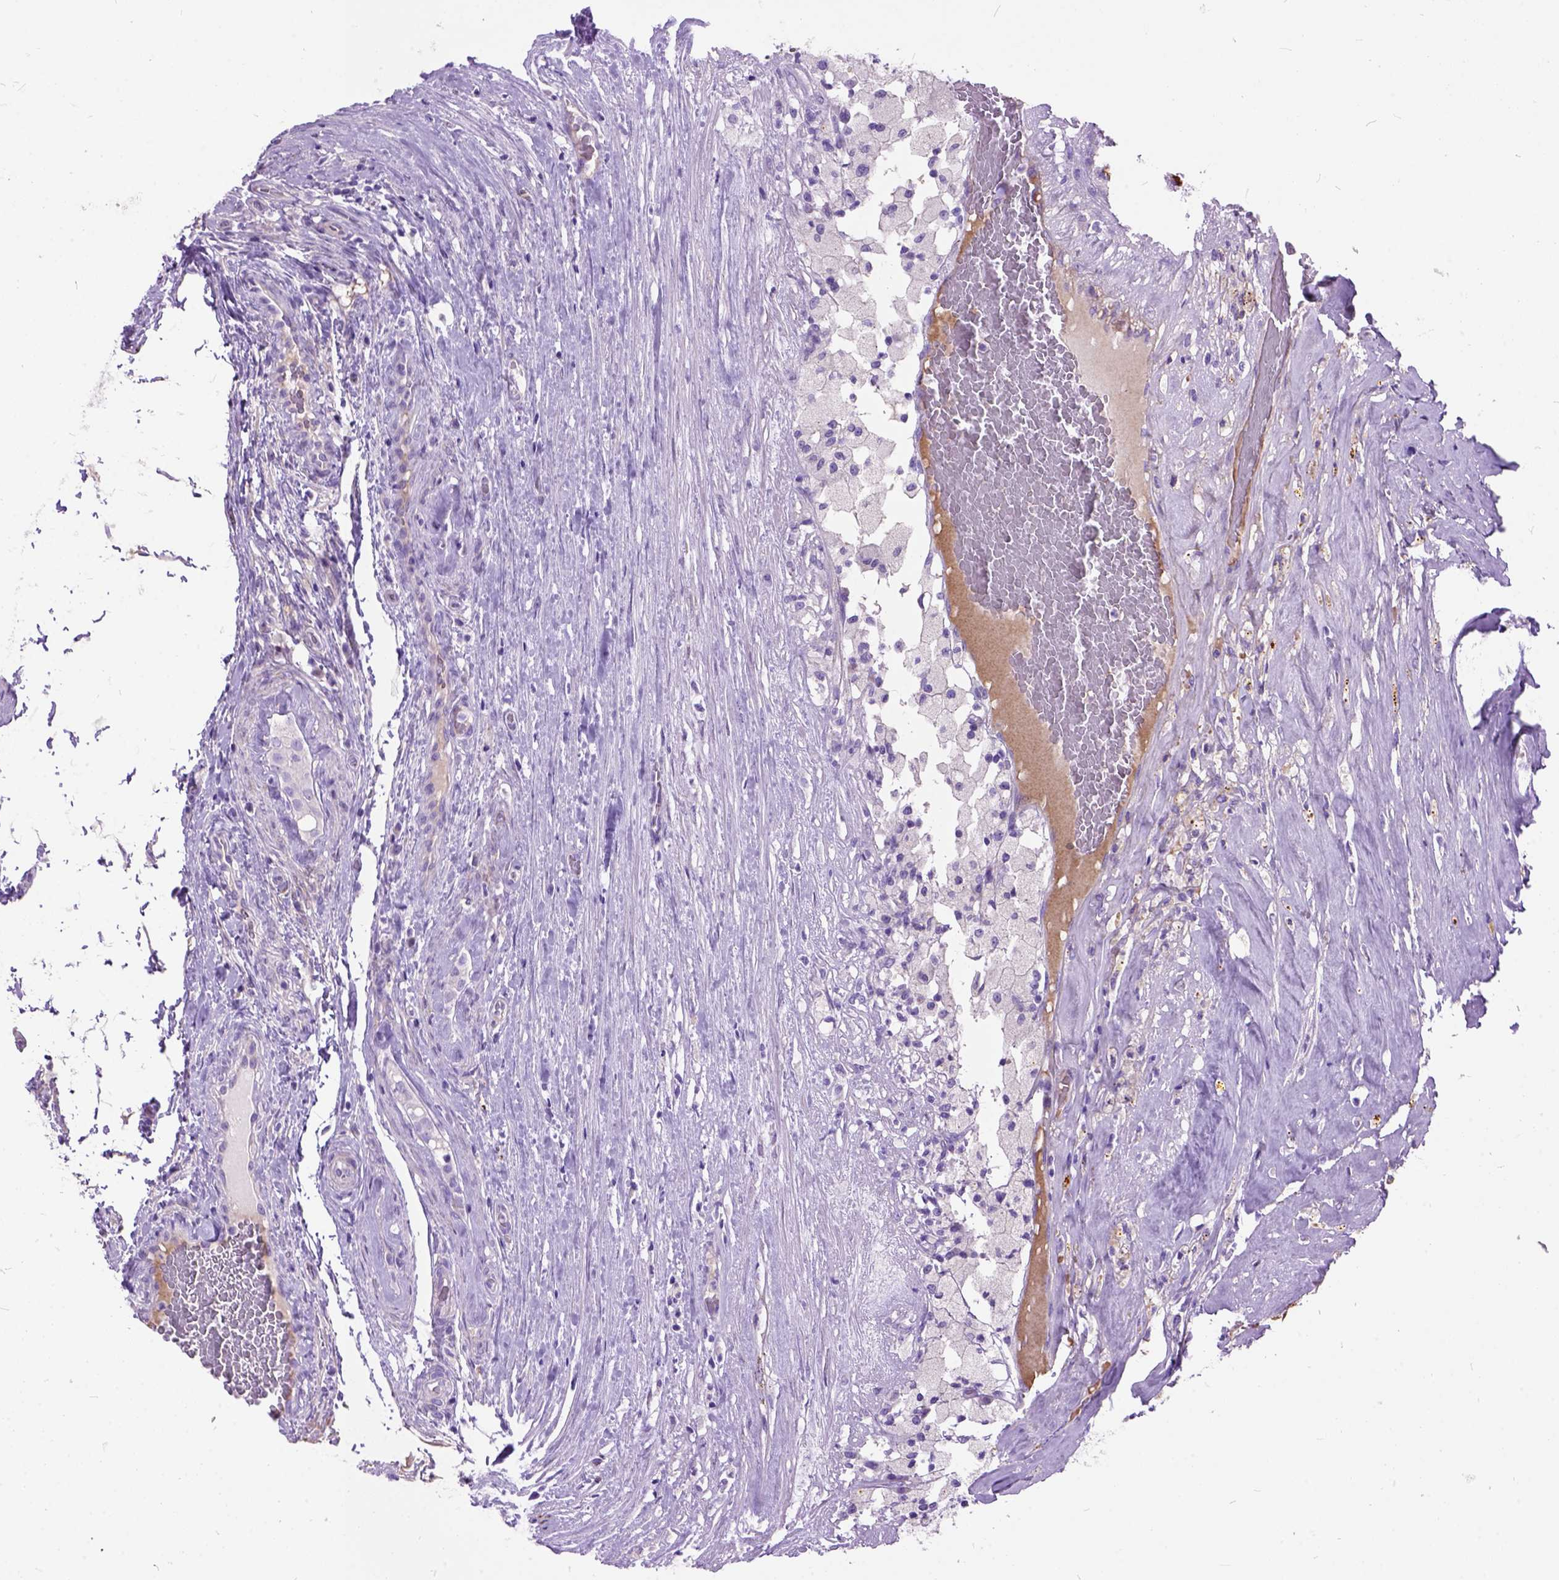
{"staining": {"intensity": "negative", "quantity": "none", "location": "none"}, "tissue": "testis cancer", "cell_type": "Tumor cells", "image_type": "cancer", "snomed": [{"axis": "morphology", "description": "Seminoma, NOS"}, {"axis": "morphology", "description": "Carcinoma, Embryonal, NOS"}, {"axis": "topography", "description": "Testis"}], "caption": "This photomicrograph is of testis cancer (embryonal carcinoma) stained with IHC to label a protein in brown with the nuclei are counter-stained blue. There is no positivity in tumor cells. The staining is performed using DAB brown chromogen with nuclei counter-stained in using hematoxylin.", "gene": "MAPT", "patient": {"sex": "male", "age": 41}}